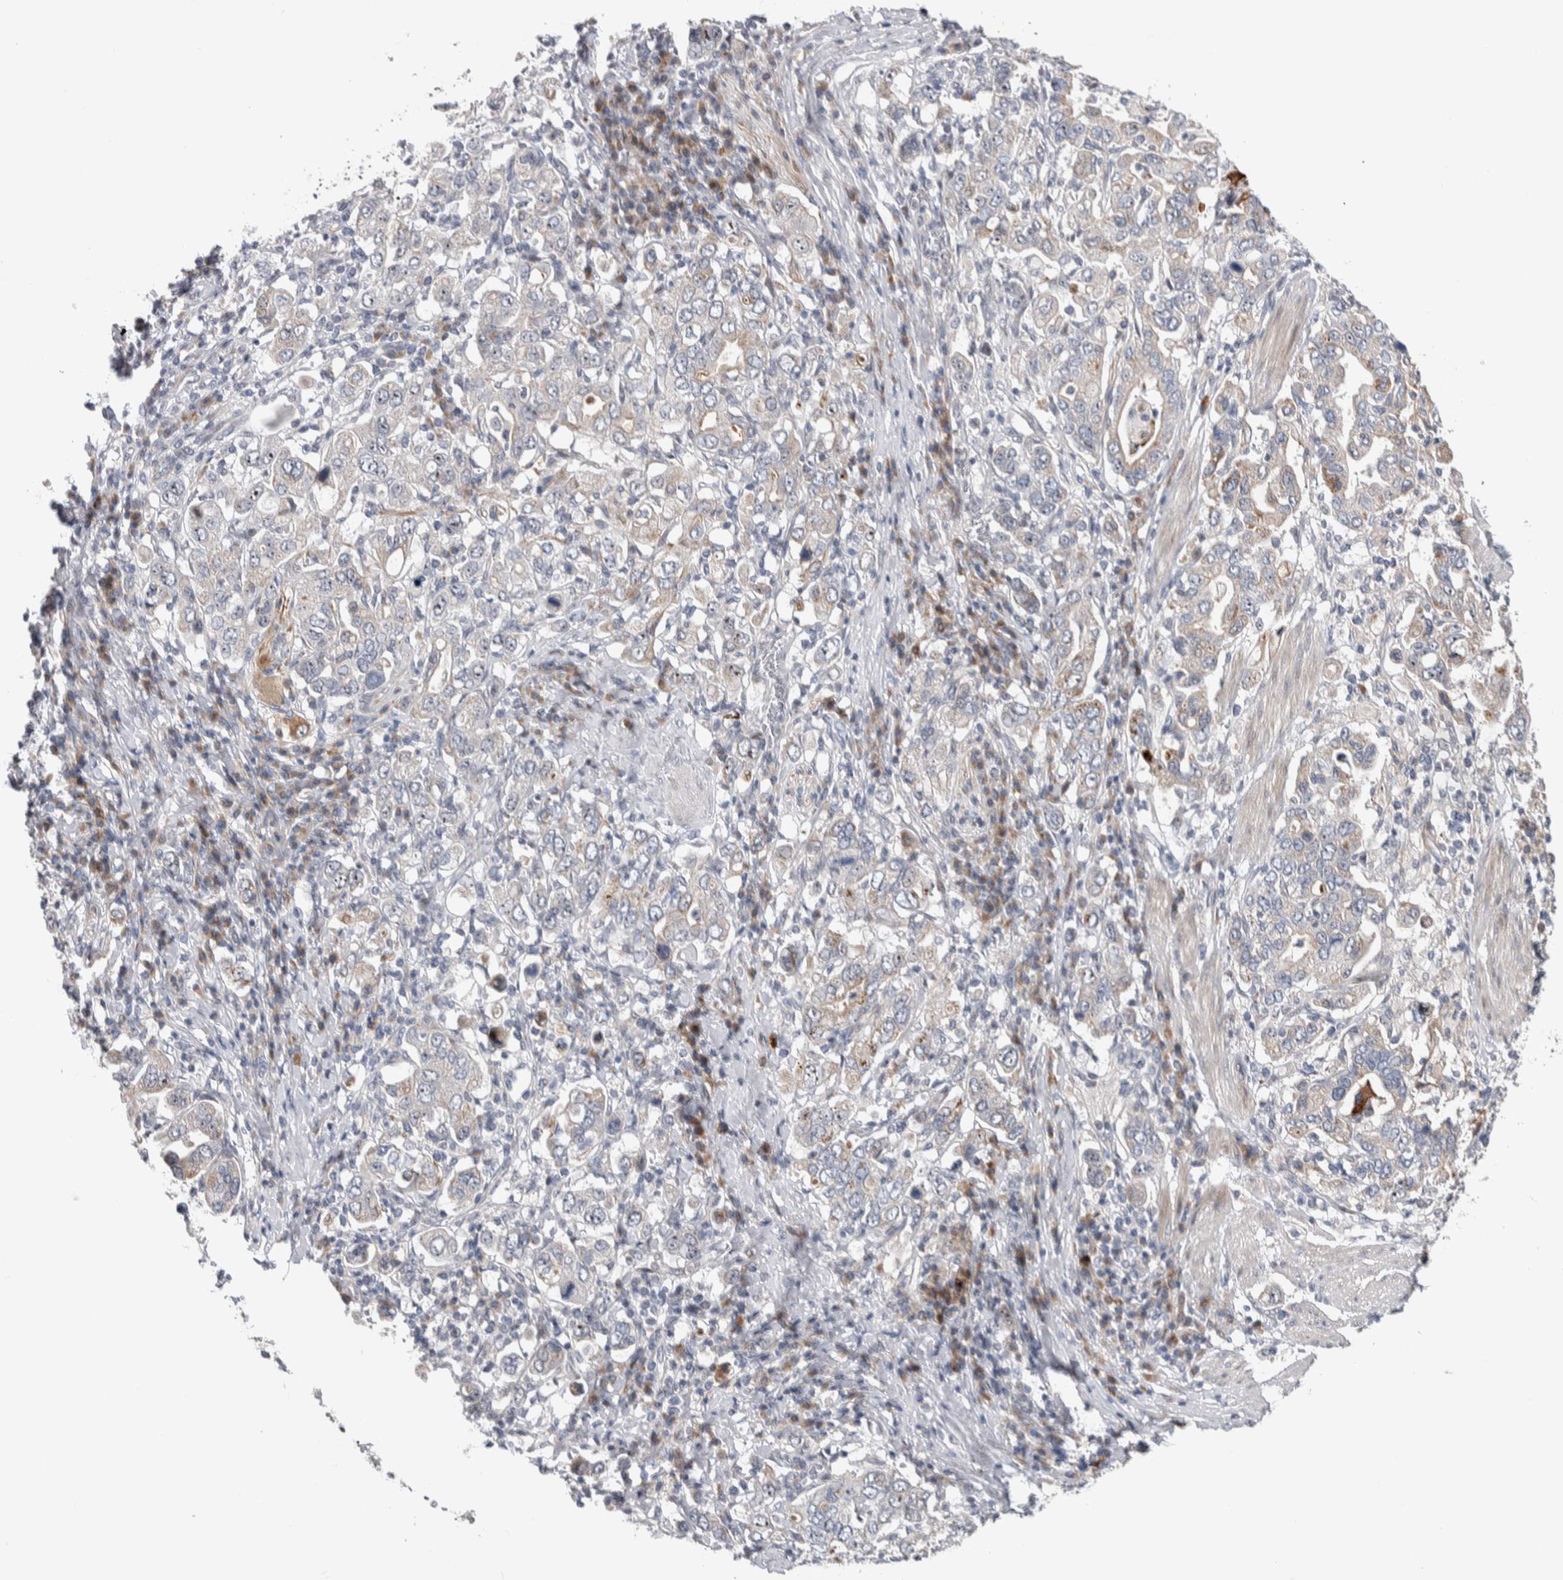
{"staining": {"intensity": "moderate", "quantity": "<25%", "location": "nuclear"}, "tissue": "stomach cancer", "cell_type": "Tumor cells", "image_type": "cancer", "snomed": [{"axis": "morphology", "description": "Adenocarcinoma, NOS"}, {"axis": "topography", "description": "Stomach, upper"}], "caption": "Adenocarcinoma (stomach) stained with a protein marker reveals moderate staining in tumor cells.", "gene": "PRRG4", "patient": {"sex": "male", "age": 62}}